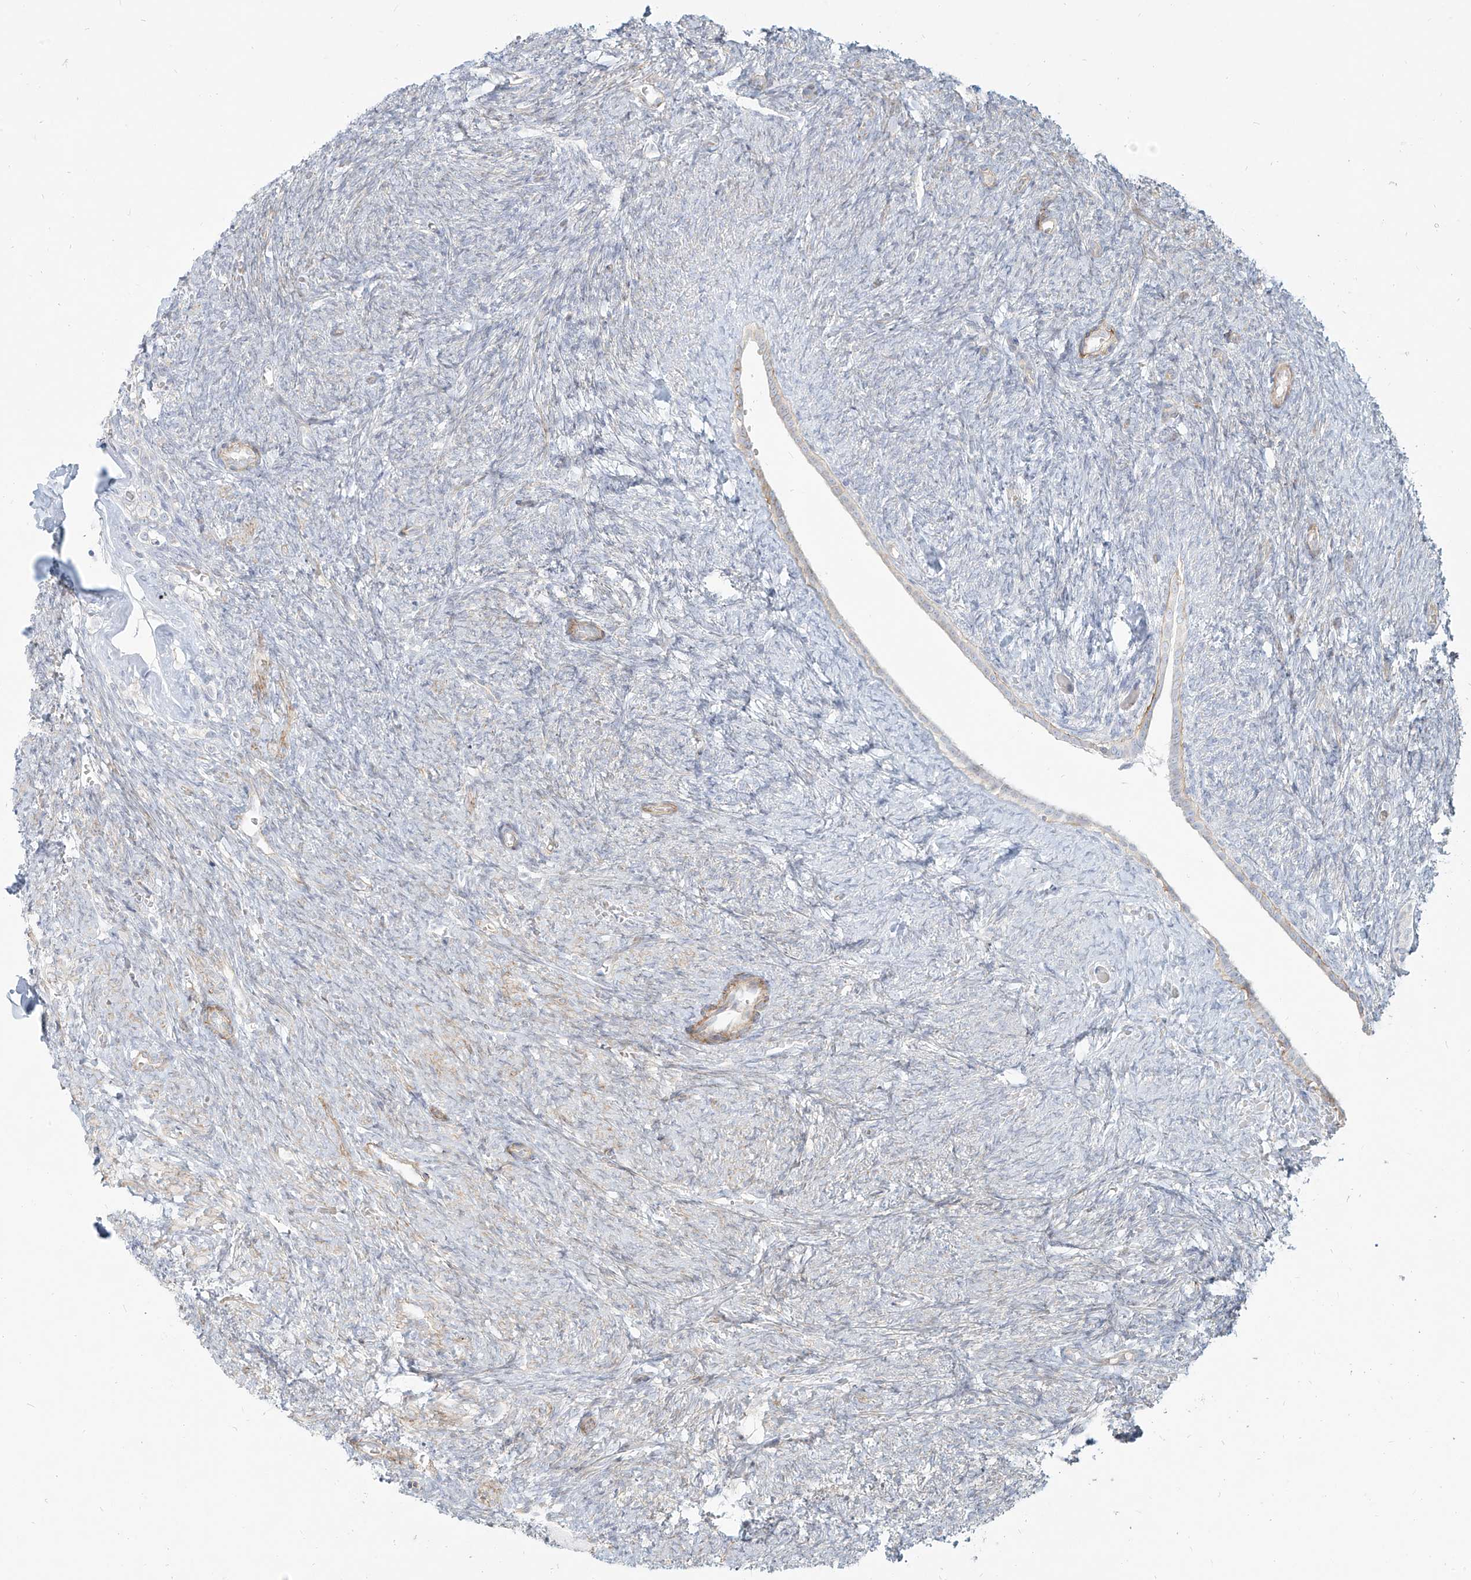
{"staining": {"intensity": "negative", "quantity": "none", "location": "none"}, "tissue": "ovary", "cell_type": "Ovarian stroma cells", "image_type": "normal", "snomed": [{"axis": "morphology", "description": "Normal tissue, NOS"}, {"axis": "topography", "description": "Ovary"}], "caption": "A high-resolution photomicrograph shows IHC staining of normal ovary, which reveals no significant staining in ovarian stroma cells. (Immunohistochemistry (ihc), brightfield microscopy, high magnification).", "gene": "ITPKB", "patient": {"sex": "female", "age": 41}}